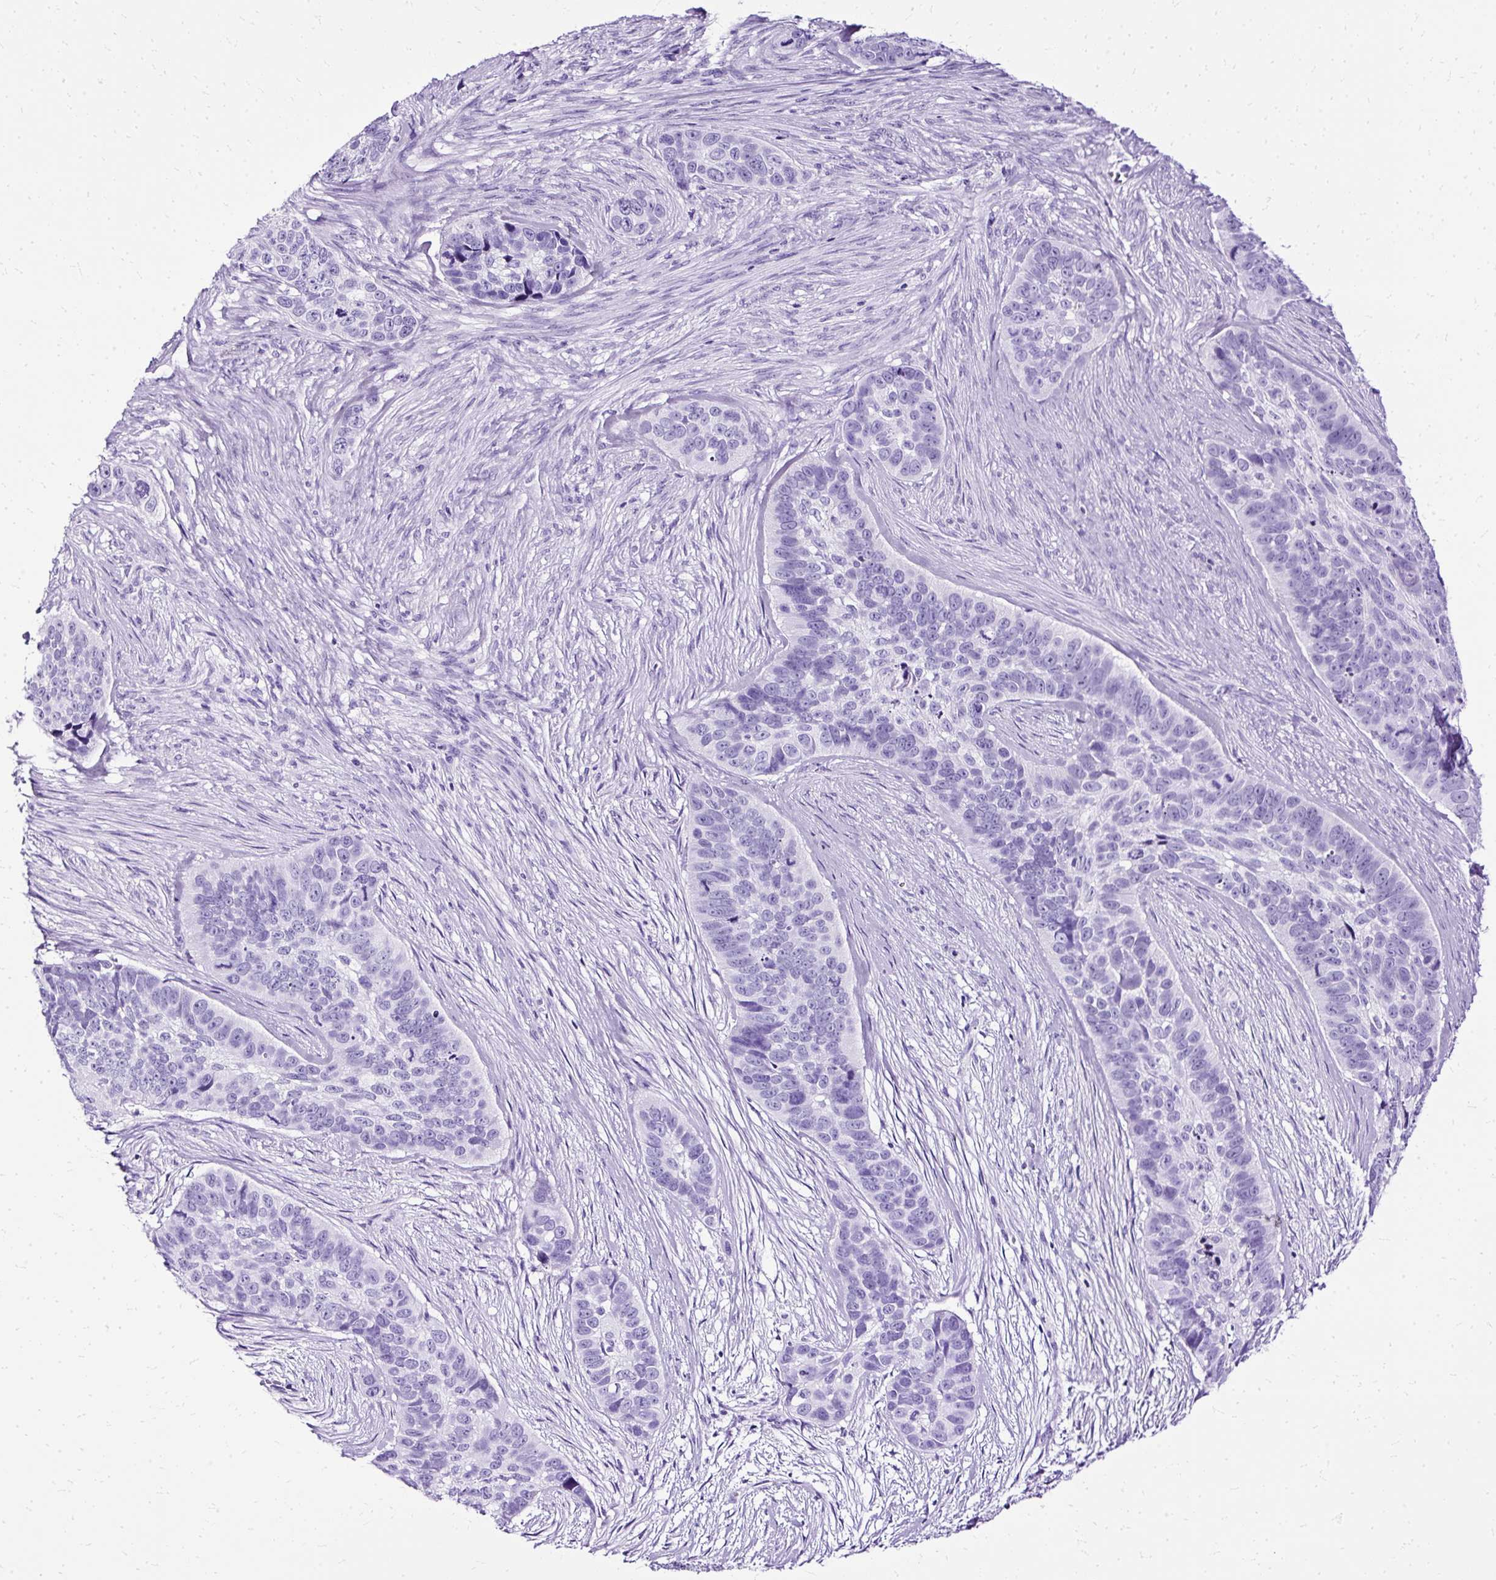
{"staining": {"intensity": "negative", "quantity": "none", "location": "none"}, "tissue": "skin cancer", "cell_type": "Tumor cells", "image_type": "cancer", "snomed": [{"axis": "morphology", "description": "Basal cell carcinoma"}, {"axis": "topography", "description": "Skin"}], "caption": "Immunohistochemistry (IHC) photomicrograph of neoplastic tissue: human skin cancer stained with DAB demonstrates no significant protein staining in tumor cells. Nuclei are stained in blue.", "gene": "SLC8A2", "patient": {"sex": "female", "age": 82}}